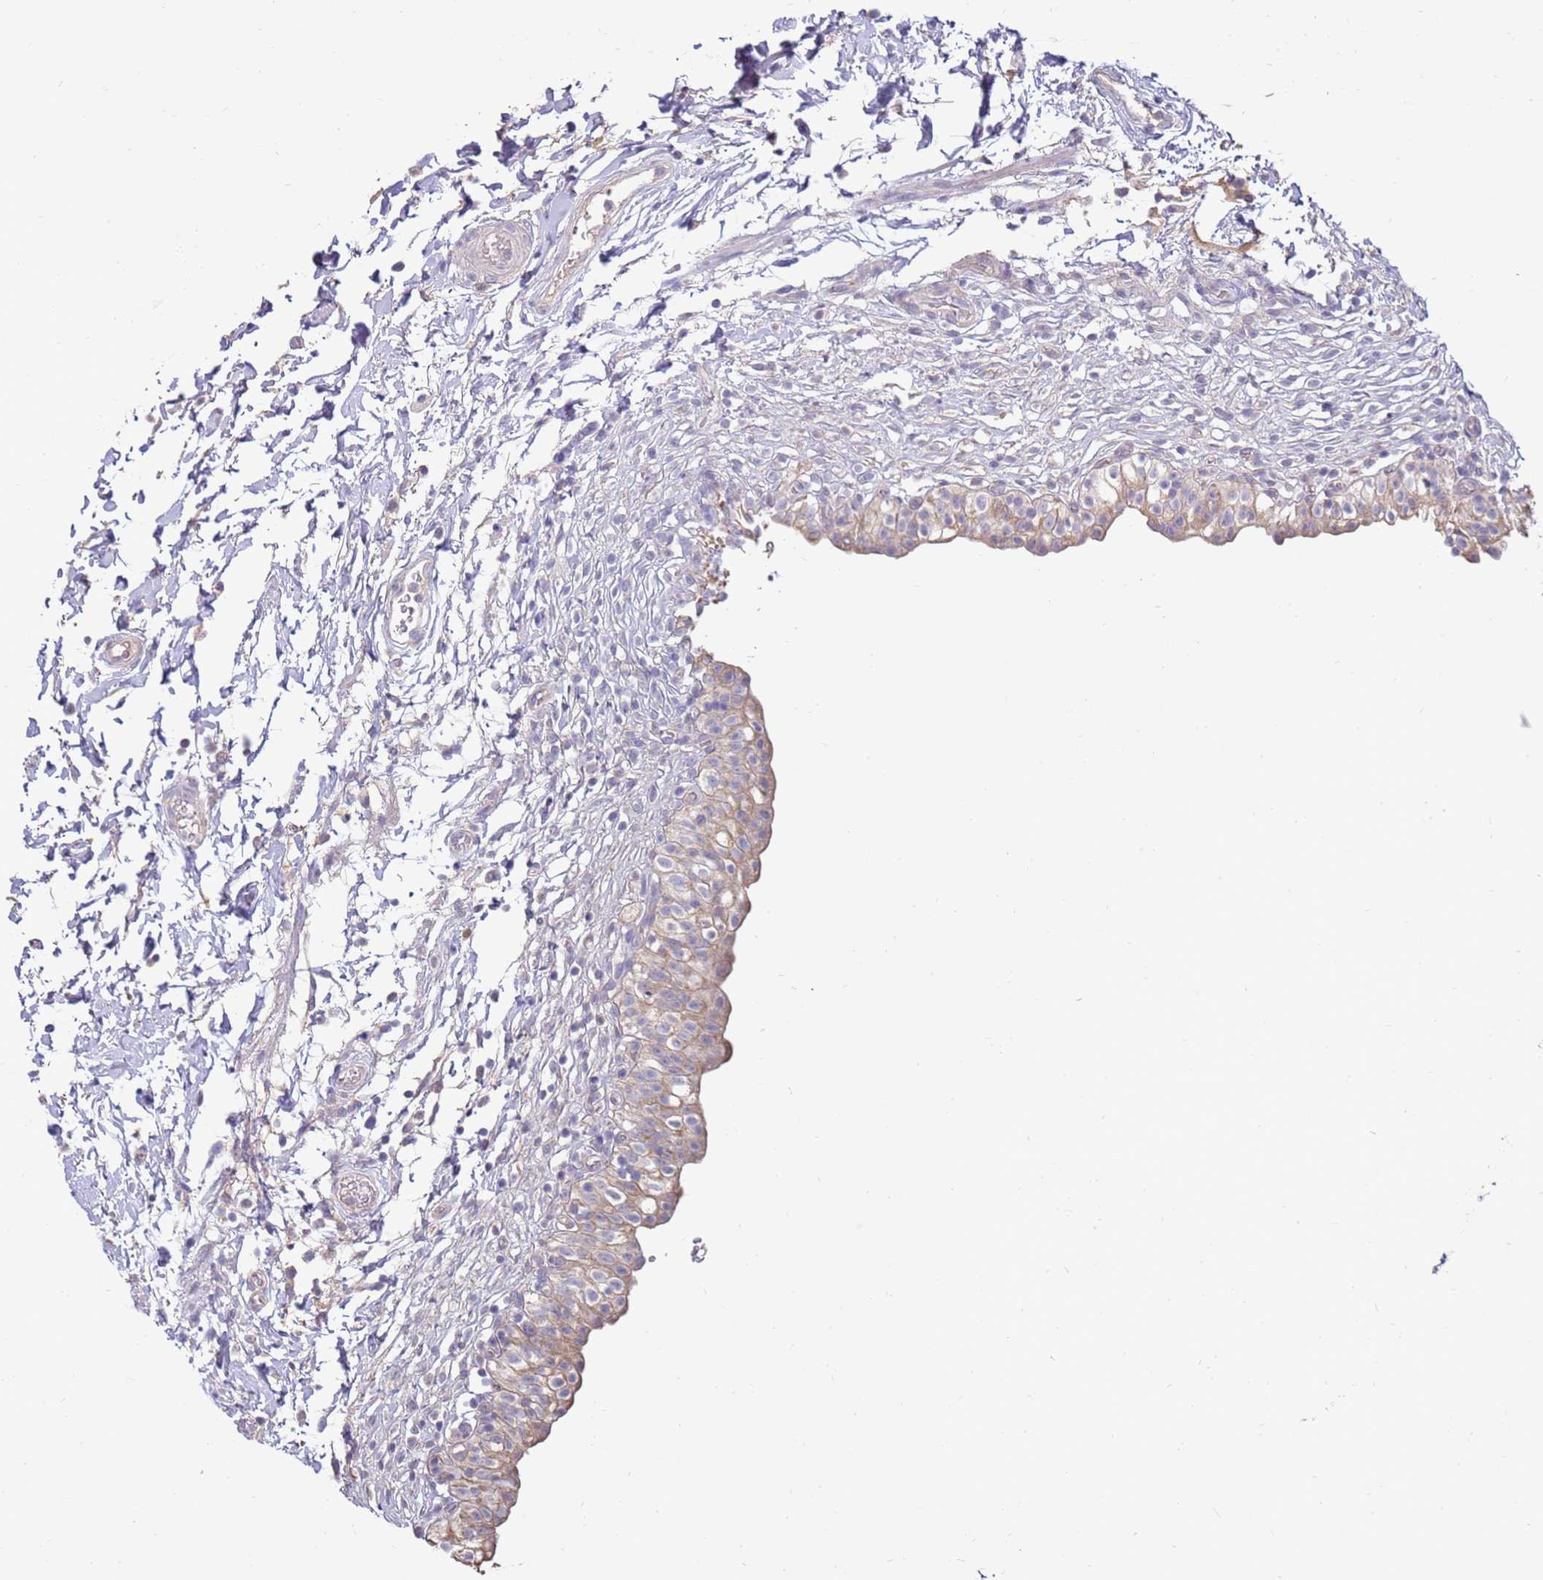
{"staining": {"intensity": "weak", "quantity": ">75%", "location": "cytoplasmic/membranous"}, "tissue": "urinary bladder", "cell_type": "Urothelial cells", "image_type": "normal", "snomed": [{"axis": "morphology", "description": "Normal tissue, NOS"}, {"axis": "topography", "description": "Urinary bladder"}, {"axis": "topography", "description": "Peripheral nerve tissue"}], "caption": "An image showing weak cytoplasmic/membranous positivity in approximately >75% of urothelial cells in benign urinary bladder, as visualized by brown immunohistochemical staining.", "gene": "SLC44A4", "patient": {"sex": "male", "age": 55}}